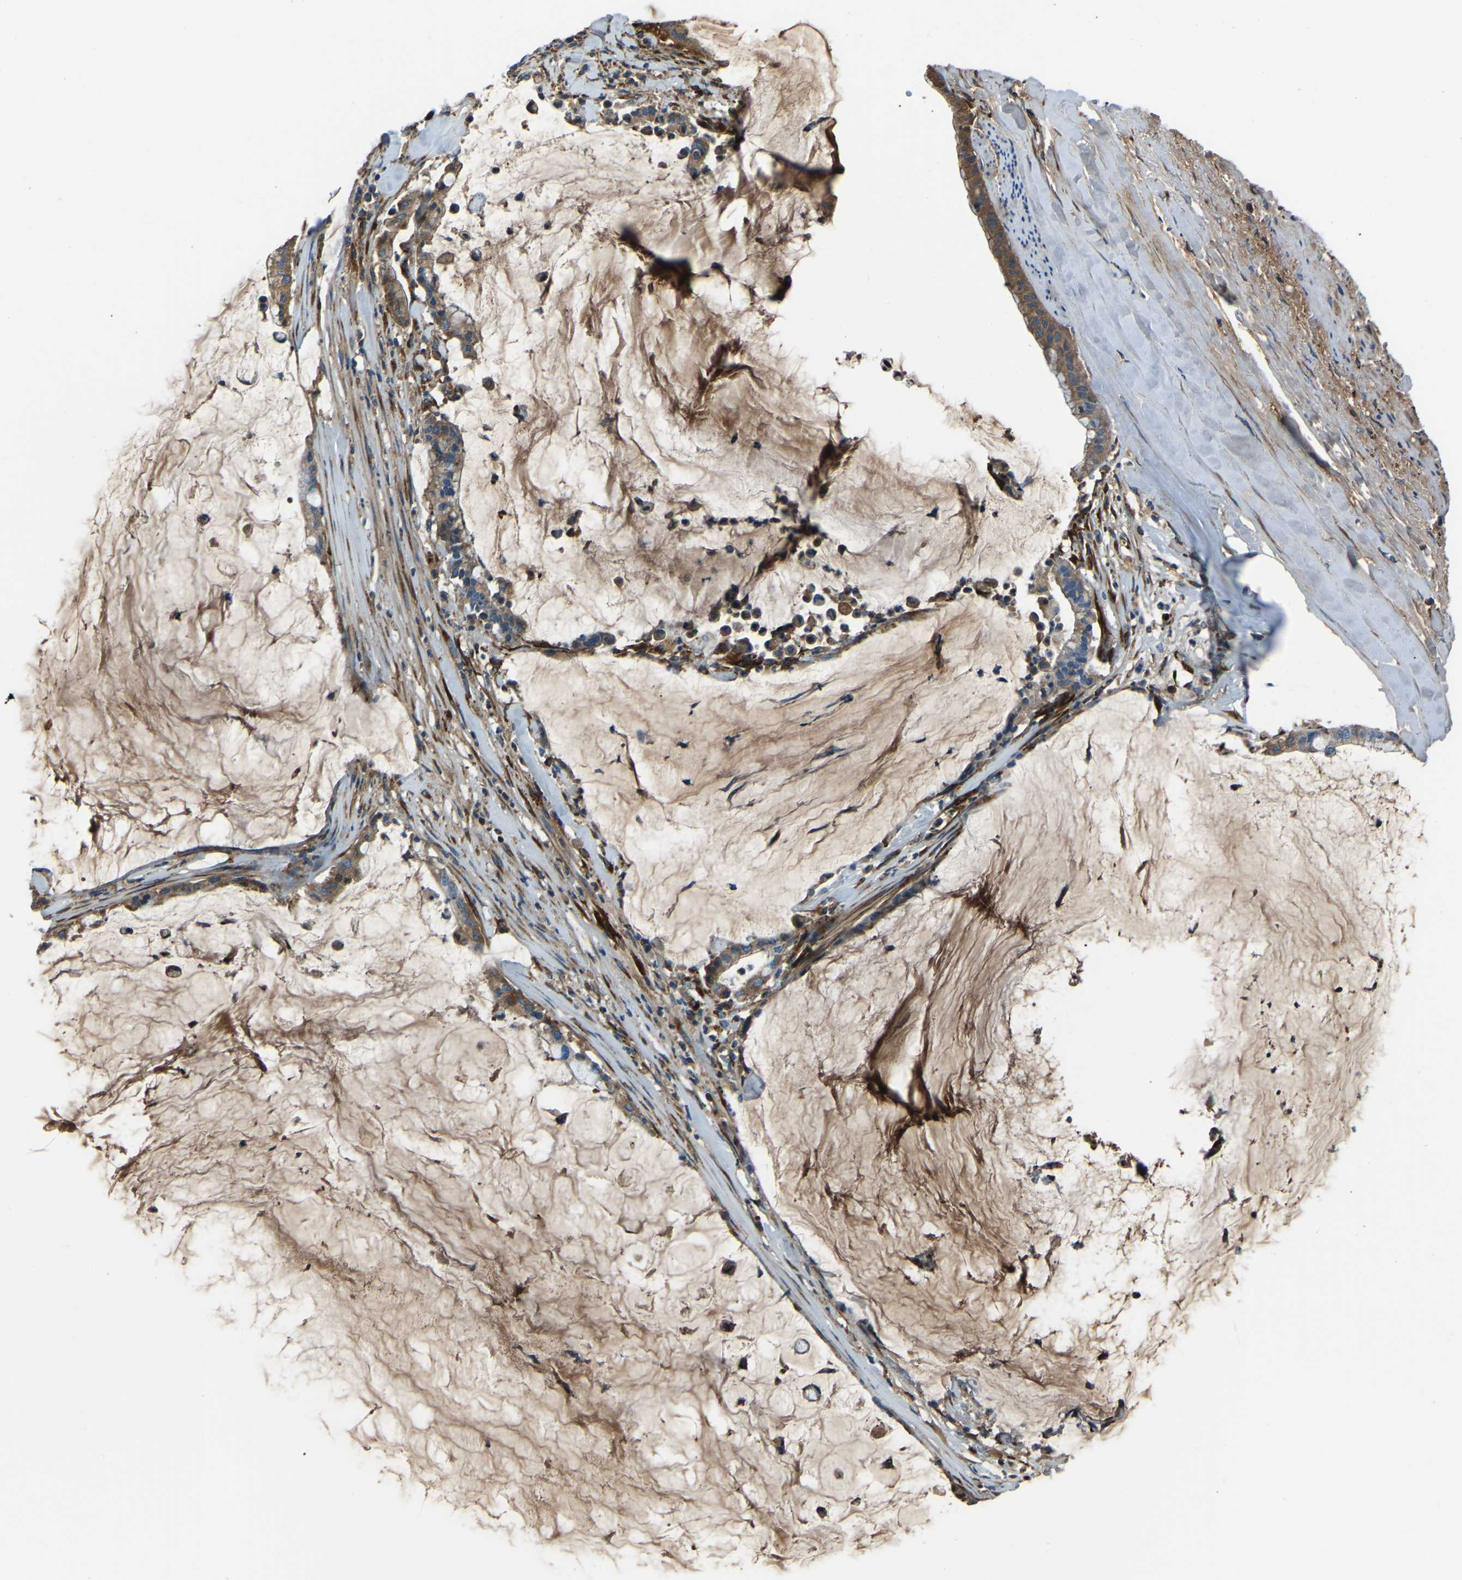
{"staining": {"intensity": "moderate", "quantity": ">75%", "location": "cytoplasmic/membranous"}, "tissue": "pancreatic cancer", "cell_type": "Tumor cells", "image_type": "cancer", "snomed": [{"axis": "morphology", "description": "Adenocarcinoma, NOS"}, {"axis": "topography", "description": "Pancreas"}], "caption": "Pancreatic adenocarcinoma stained for a protein shows moderate cytoplasmic/membranous positivity in tumor cells. The protein is shown in brown color, while the nuclei are stained blue.", "gene": "COL3A1", "patient": {"sex": "male", "age": 41}}